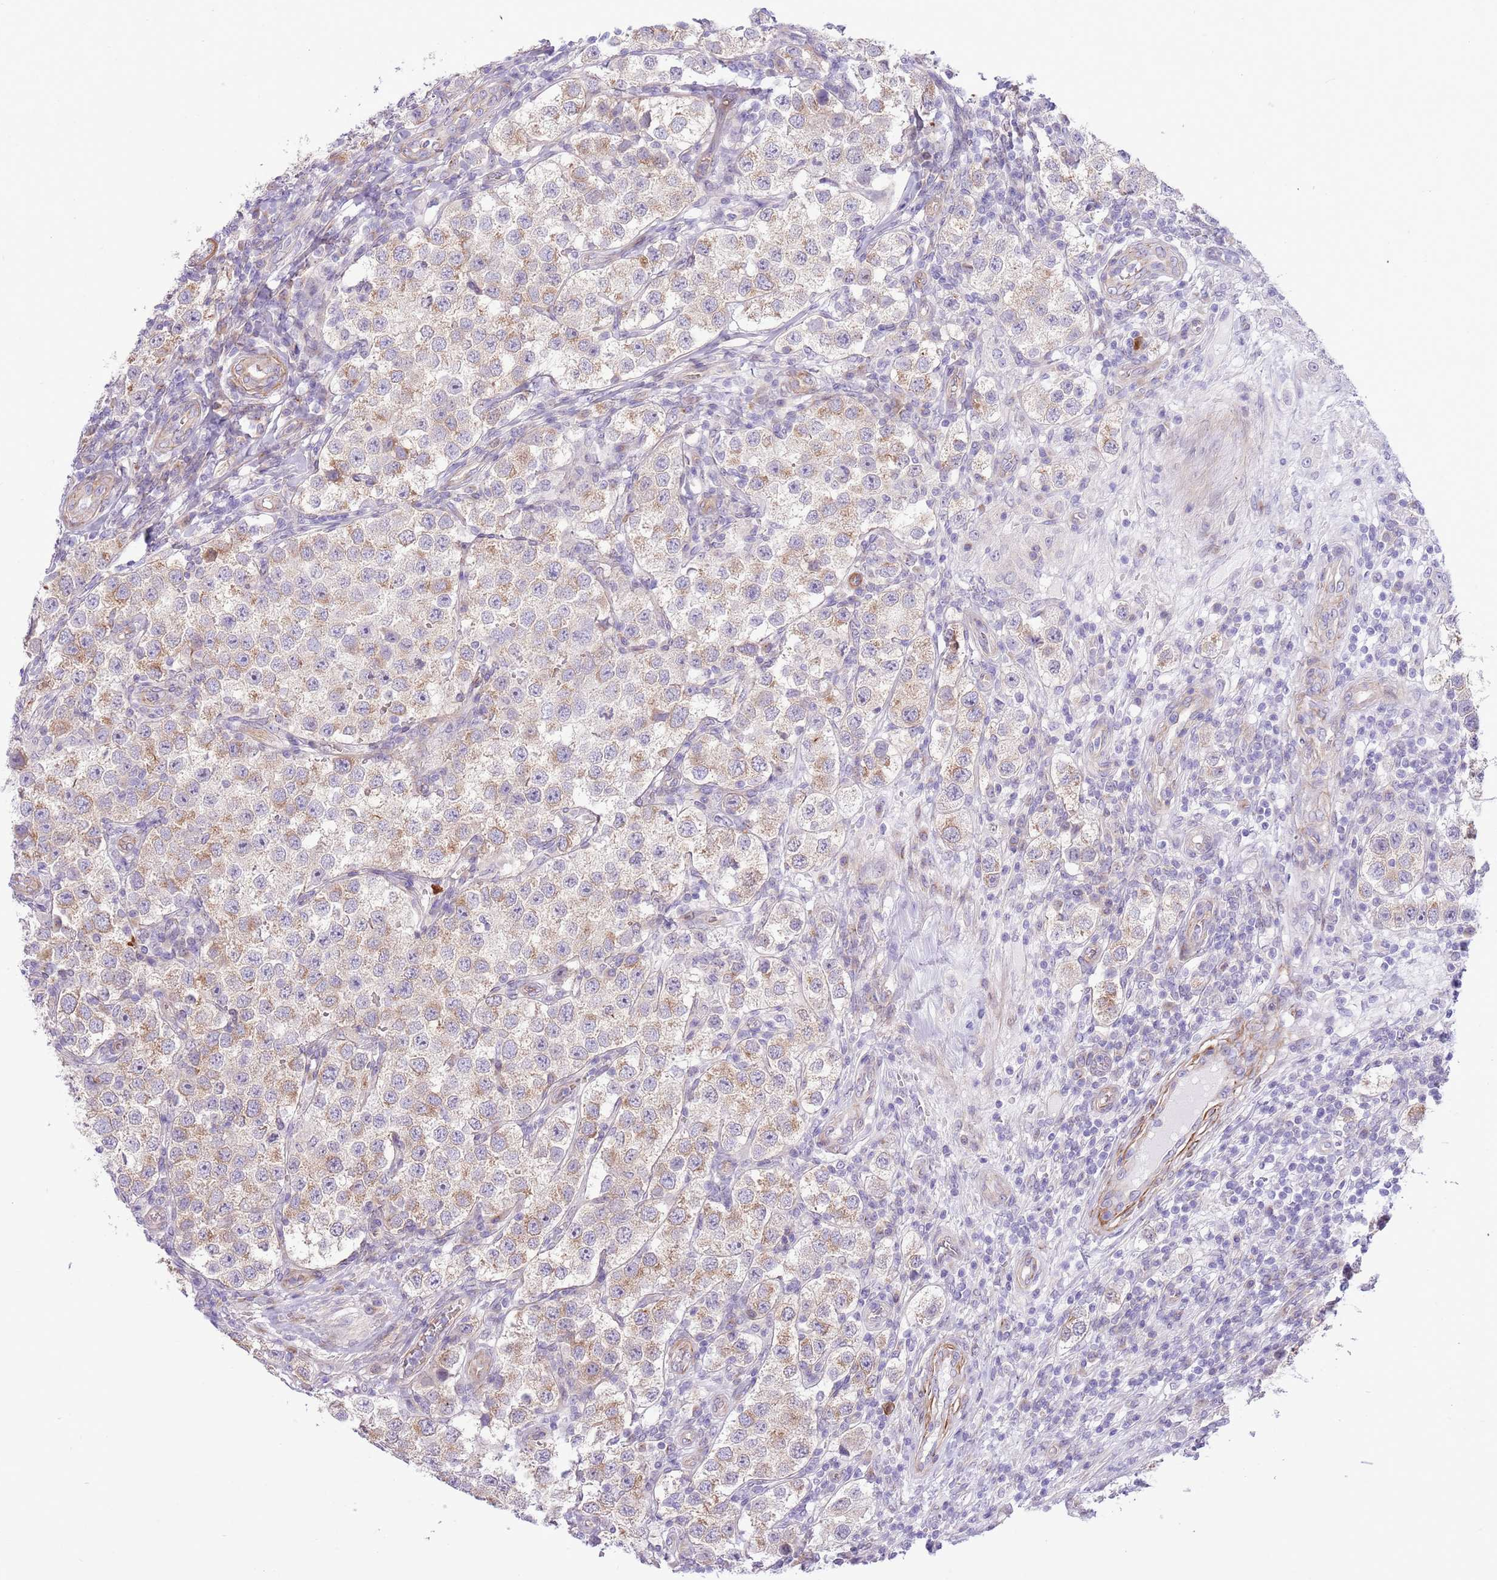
{"staining": {"intensity": "weak", "quantity": "25%-75%", "location": "cytoplasmic/membranous"}, "tissue": "testis cancer", "cell_type": "Tumor cells", "image_type": "cancer", "snomed": [{"axis": "morphology", "description": "Seminoma, NOS"}, {"axis": "topography", "description": "Testis"}], "caption": "The micrograph exhibits staining of testis cancer, revealing weak cytoplasmic/membranous protein expression (brown color) within tumor cells. (DAB (3,3'-diaminobenzidine) = brown stain, brightfield microscopy at high magnification).", "gene": "ZC4H2", "patient": {"sex": "male", "age": 37}}